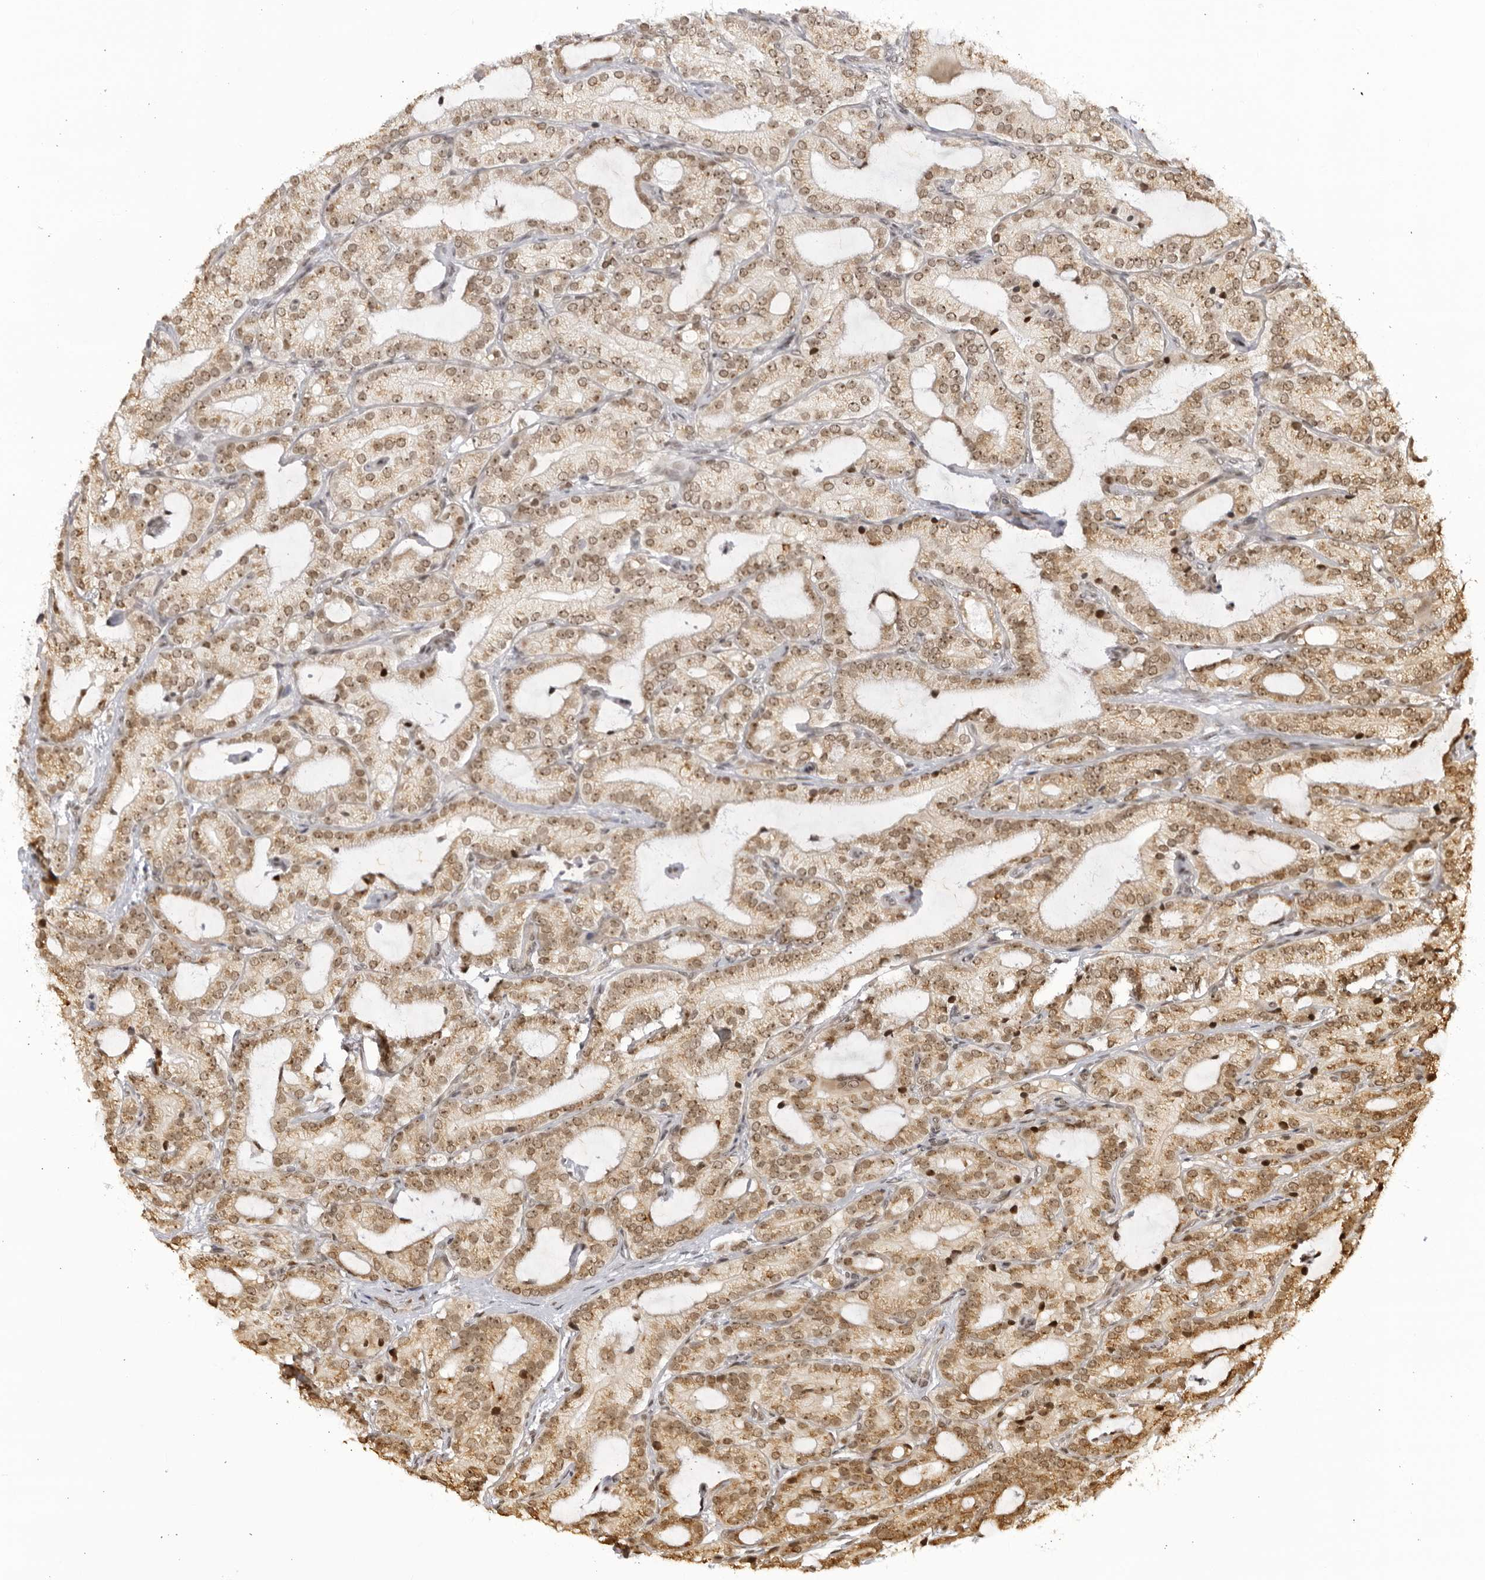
{"staining": {"intensity": "moderate", "quantity": ">75%", "location": "cytoplasmic/membranous,nuclear"}, "tissue": "prostate cancer", "cell_type": "Tumor cells", "image_type": "cancer", "snomed": [{"axis": "morphology", "description": "Adenocarcinoma, High grade"}, {"axis": "topography", "description": "Prostate"}], "caption": "The histopathology image shows immunohistochemical staining of prostate cancer. There is moderate cytoplasmic/membranous and nuclear expression is seen in about >75% of tumor cells.", "gene": "RASGEF1C", "patient": {"sex": "male", "age": 57}}